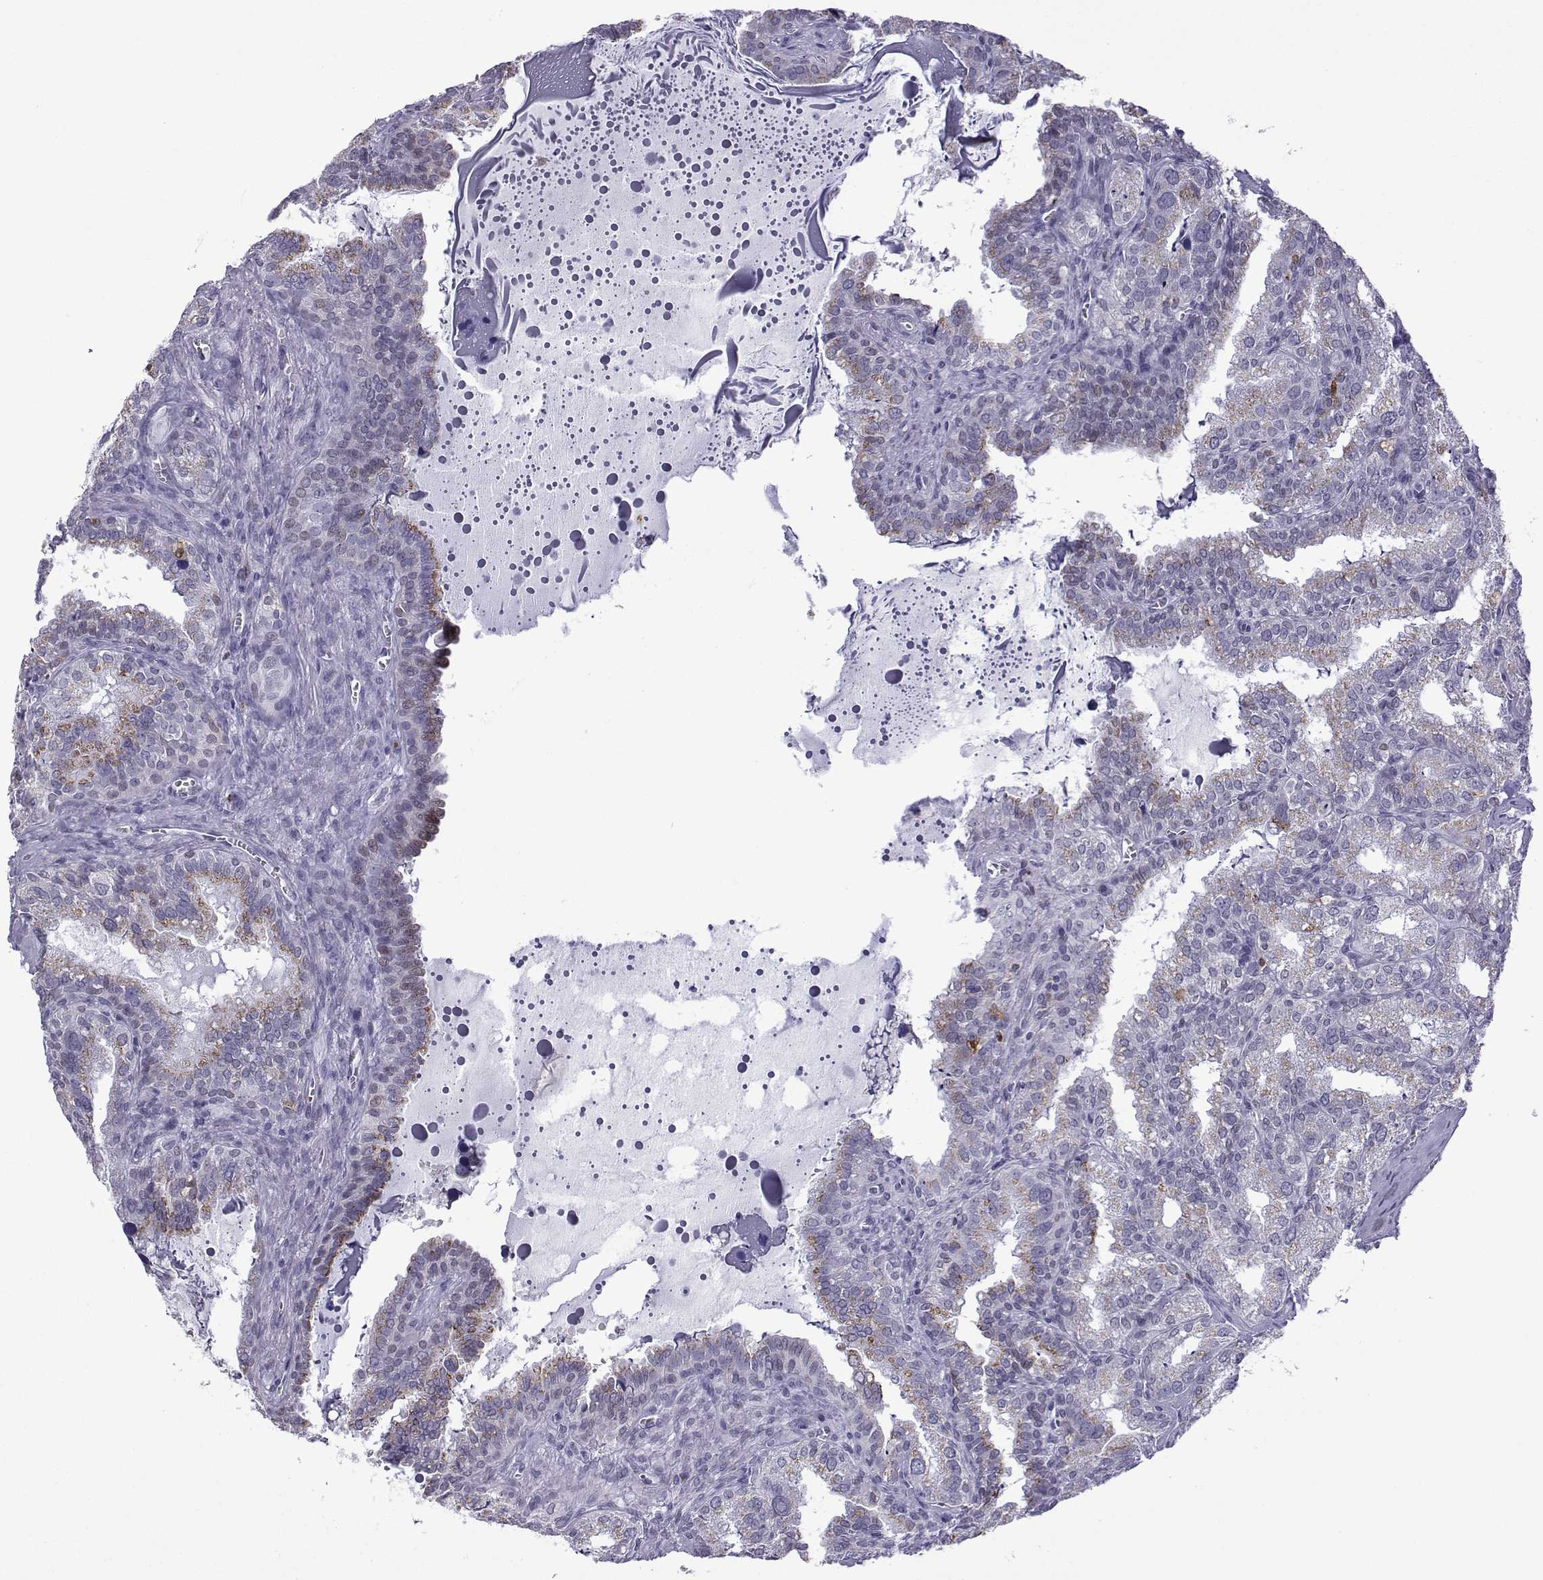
{"staining": {"intensity": "moderate", "quantity": "<25%", "location": "cytoplasmic/membranous"}, "tissue": "seminal vesicle", "cell_type": "Glandular cells", "image_type": "normal", "snomed": [{"axis": "morphology", "description": "Normal tissue, NOS"}, {"axis": "topography", "description": "Seminal veicle"}], "caption": "A histopathology image of human seminal vesicle stained for a protein reveals moderate cytoplasmic/membranous brown staining in glandular cells. (DAB (3,3'-diaminobenzidine) IHC, brown staining for protein, blue staining for nuclei).", "gene": "HTR7", "patient": {"sex": "male", "age": 57}}